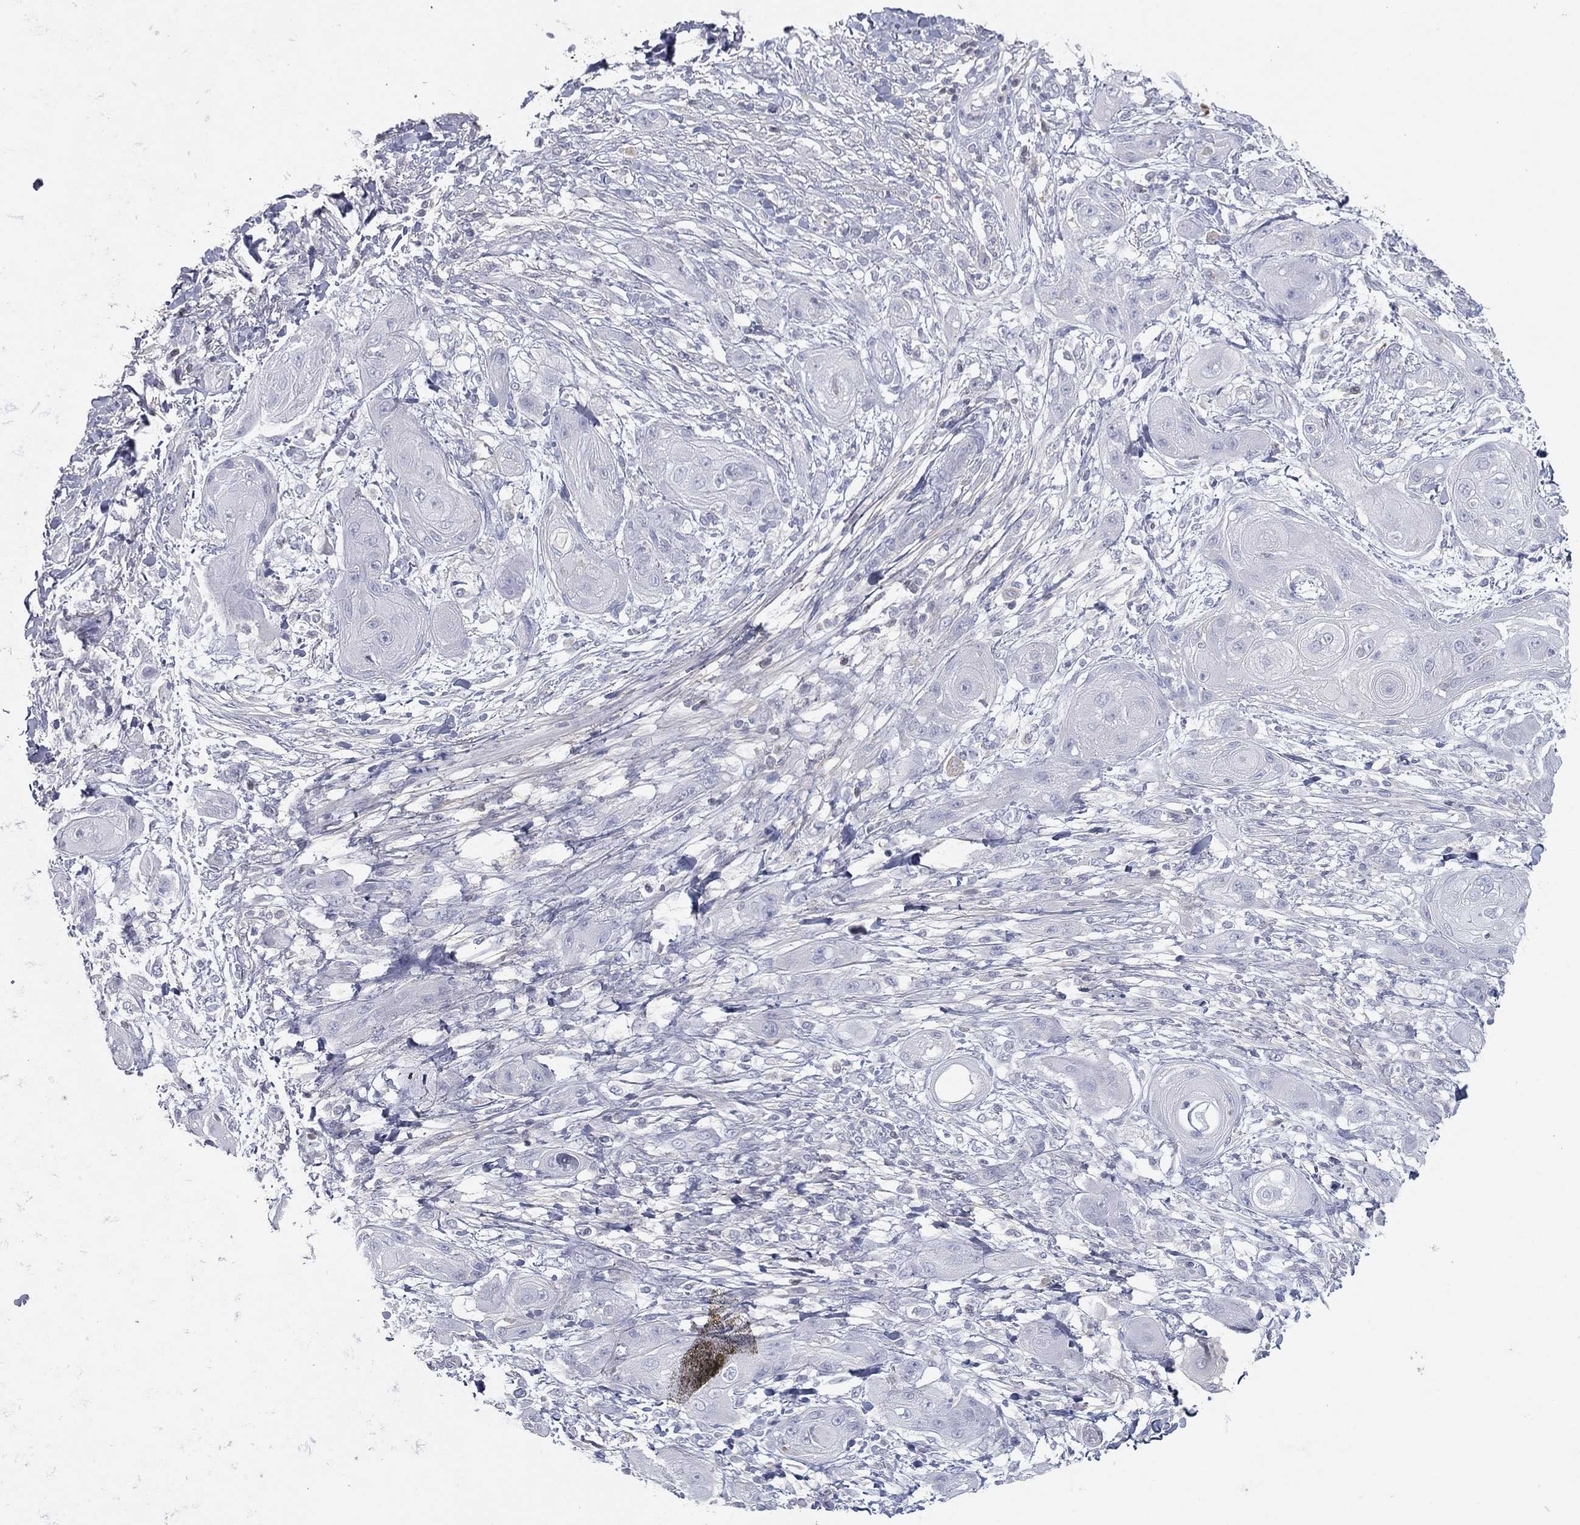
{"staining": {"intensity": "negative", "quantity": "none", "location": "none"}, "tissue": "skin cancer", "cell_type": "Tumor cells", "image_type": "cancer", "snomed": [{"axis": "morphology", "description": "Squamous cell carcinoma, NOS"}, {"axis": "topography", "description": "Skin"}], "caption": "IHC photomicrograph of neoplastic tissue: squamous cell carcinoma (skin) stained with DAB (3,3'-diaminobenzidine) reveals no significant protein expression in tumor cells. The staining was performed using DAB to visualize the protein expression in brown, while the nuclei were stained in blue with hematoxylin (Magnification: 20x).", "gene": "CPT1B", "patient": {"sex": "male", "age": 62}}